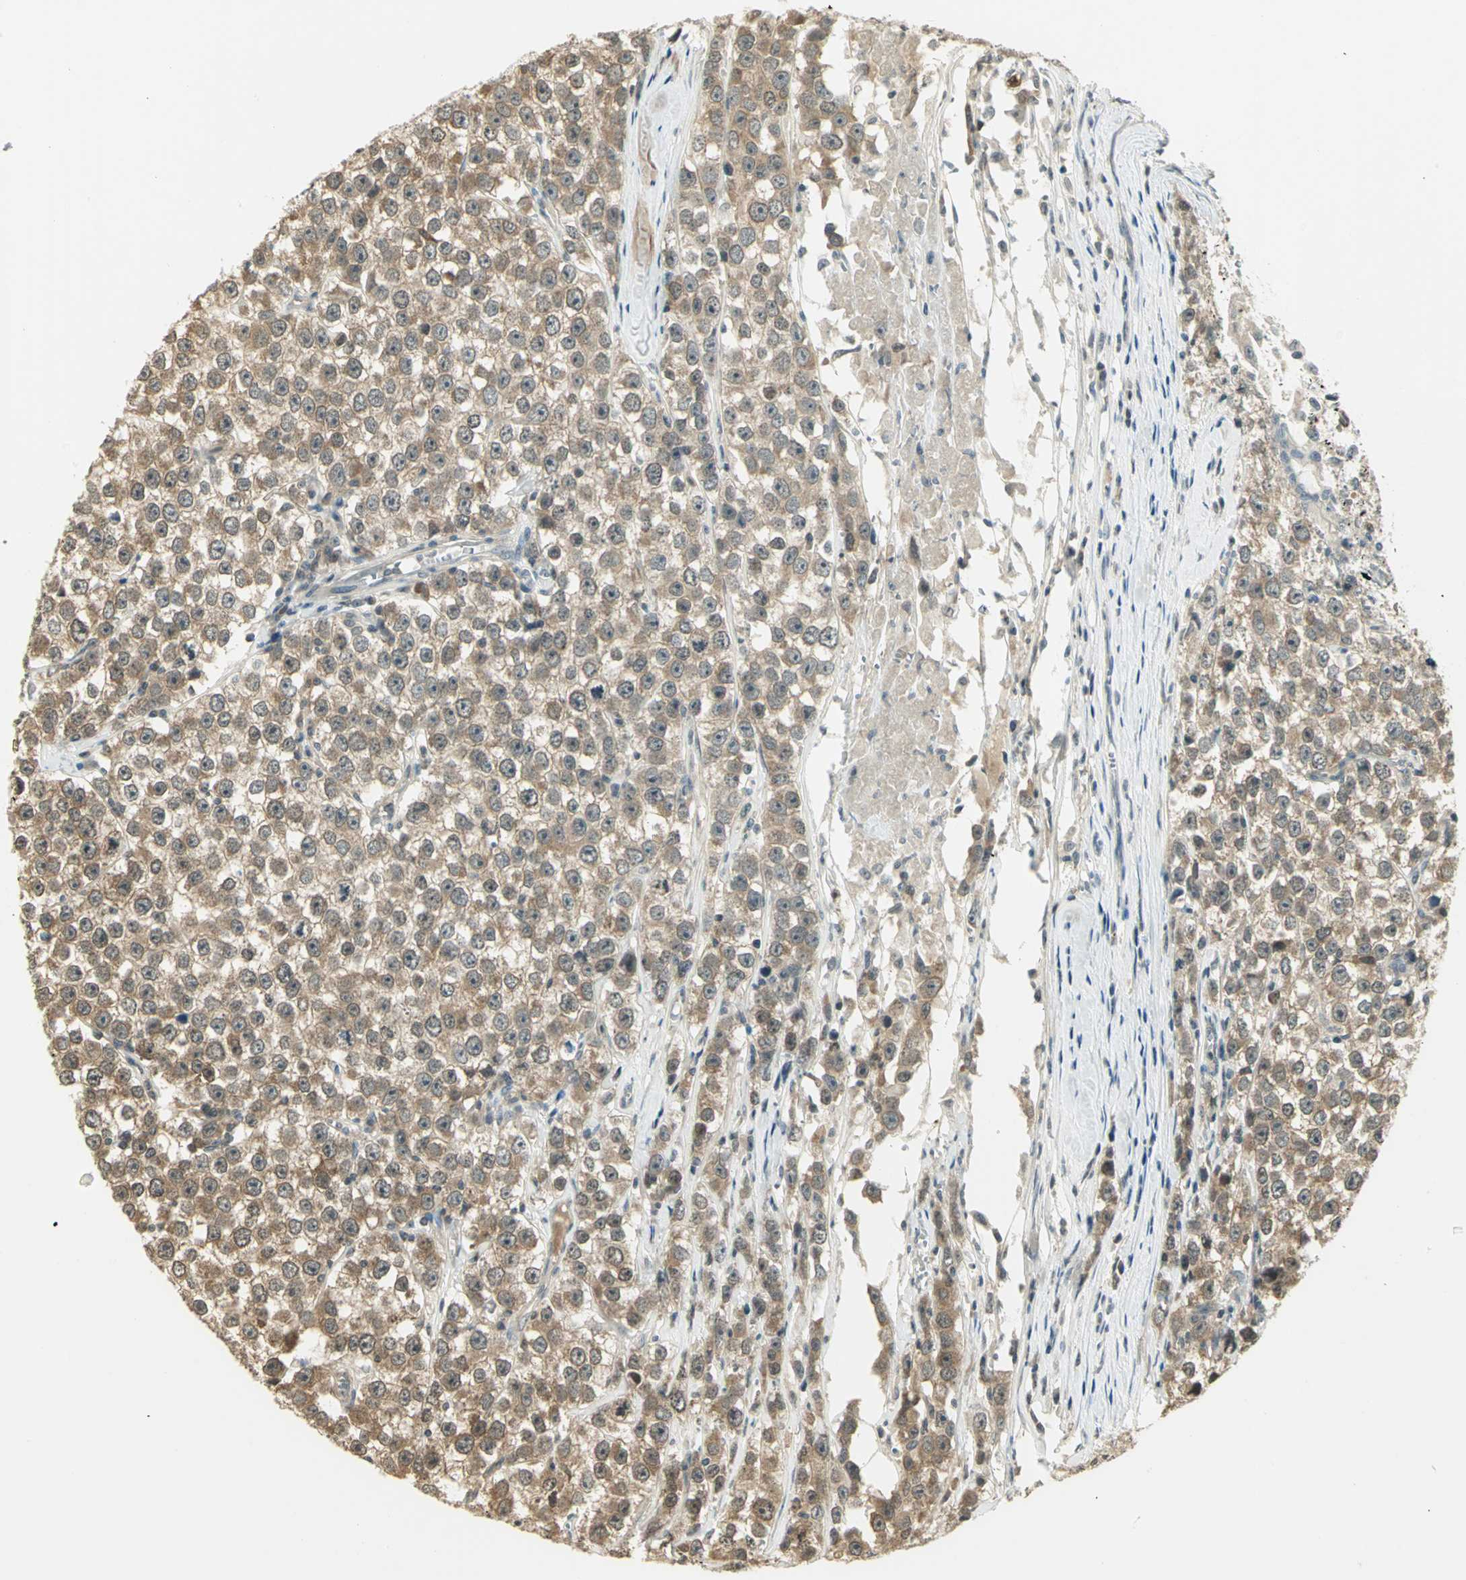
{"staining": {"intensity": "weak", "quantity": ">75%", "location": "cytoplasmic/membranous"}, "tissue": "testis cancer", "cell_type": "Tumor cells", "image_type": "cancer", "snomed": [{"axis": "morphology", "description": "Seminoma, NOS"}, {"axis": "morphology", "description": "Carcinoma, Embryonal, NOS"}, {"axis": "topography", "description": "Testis"}], "caption": "Immunohistochemistry (IHC) image of neoplastic tissue: testis cancer (seminoma) stained using IHC displays low levels of weak protein expression localized specifically in the cytoplasmic/membranous of tumor cells, appearing as a cytoplasmic/membranous brown color.", "gene": "CDC34", "patient": {"sex": "male", "age": 52}}